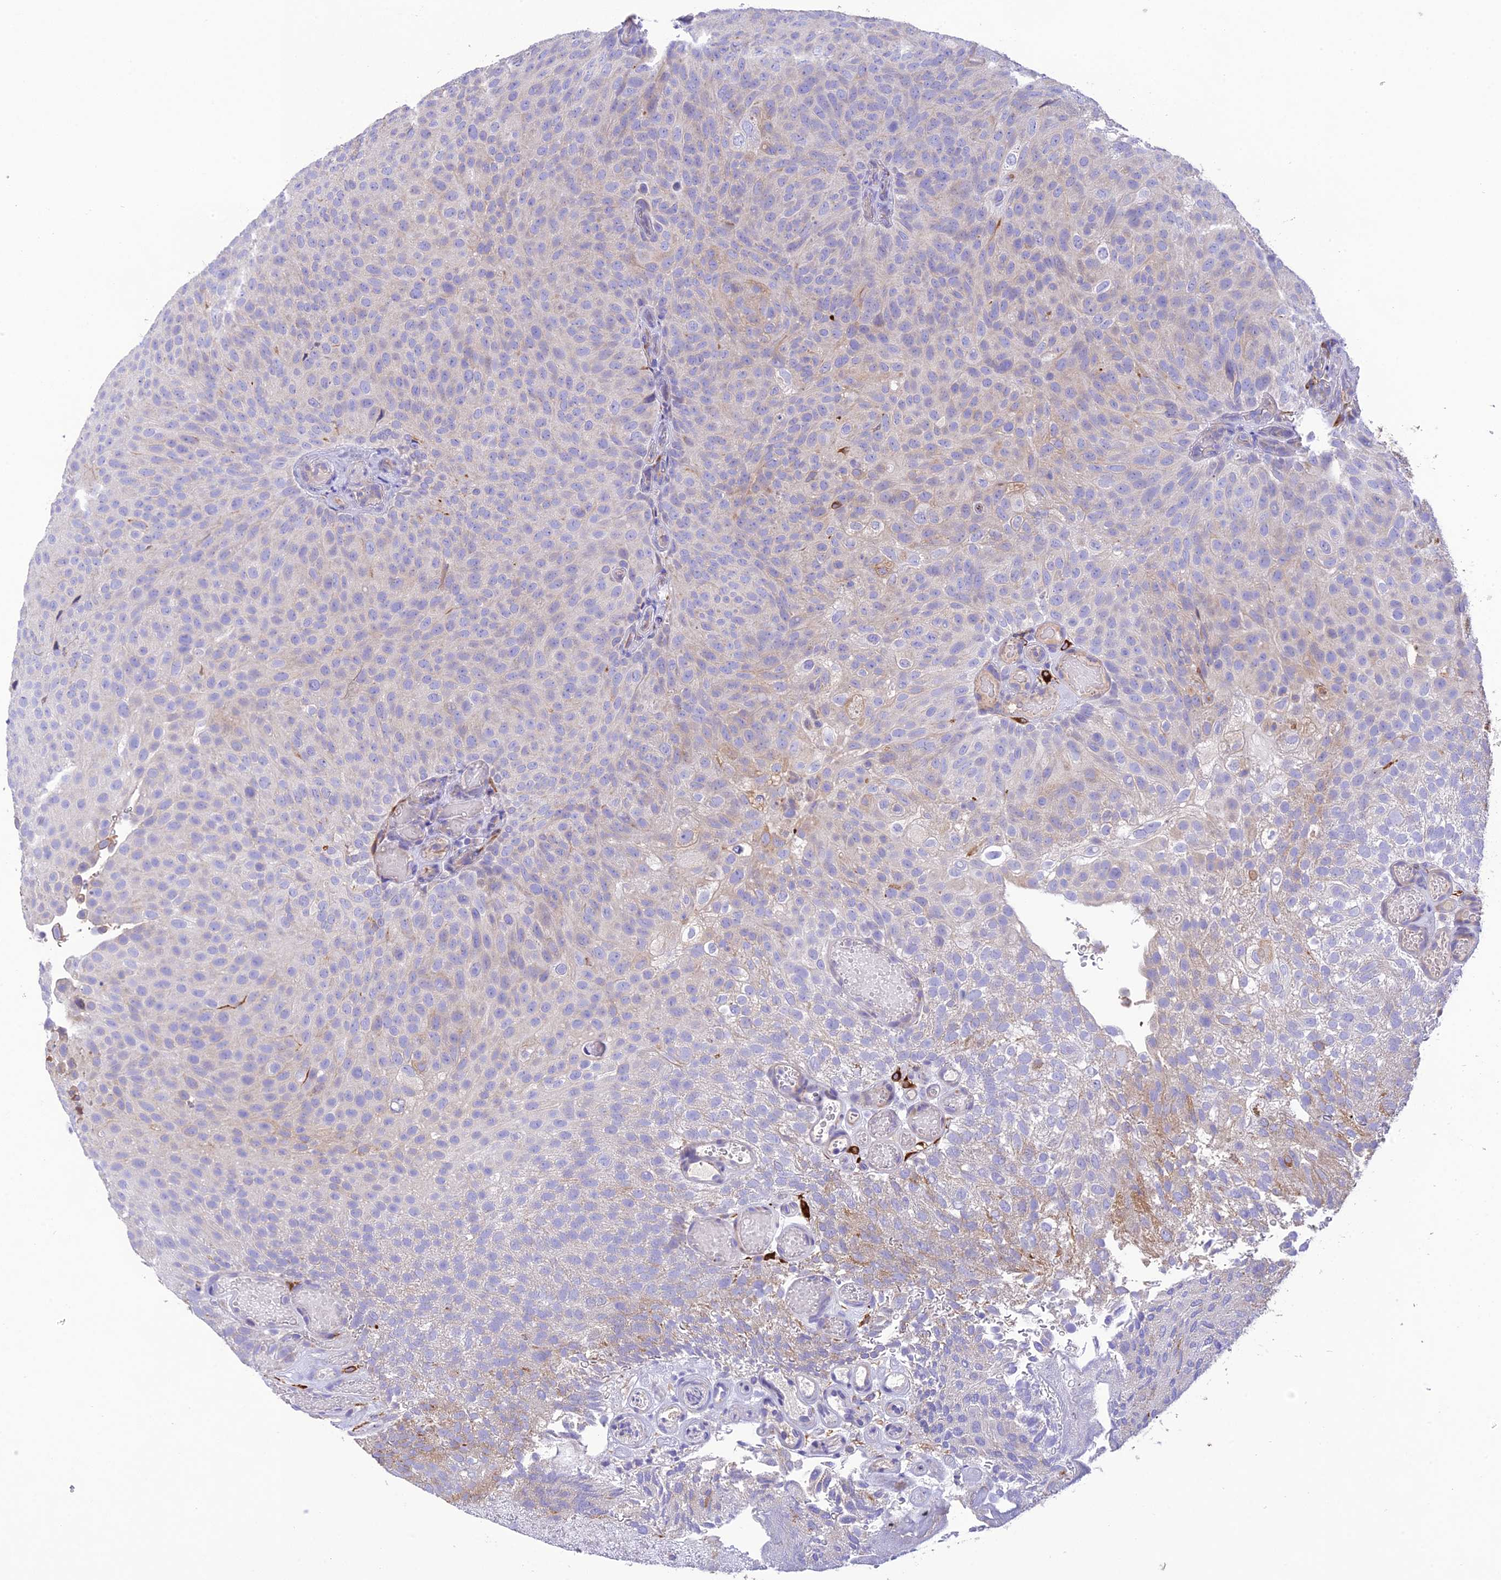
{"staining": {"intensity": "negative", "quantity": "none", "location": "none"}, "tissue": "urothelial cancer", "cell_type": "Tumor cells", "image_type": "cancer", "snomed": [{"axis": "morphology", "description": "Urothelial carcinoma, Low grade"}, {"axis": "topography", "description": "Urinary bladder"}], "caption": "Urothelial carcinoma (low-grade) was stained to show a protein in brown. There is no significant expression in tumor cells.", "gene": "HSD17B2", "patient": {"sex": "male", "age": 78}}